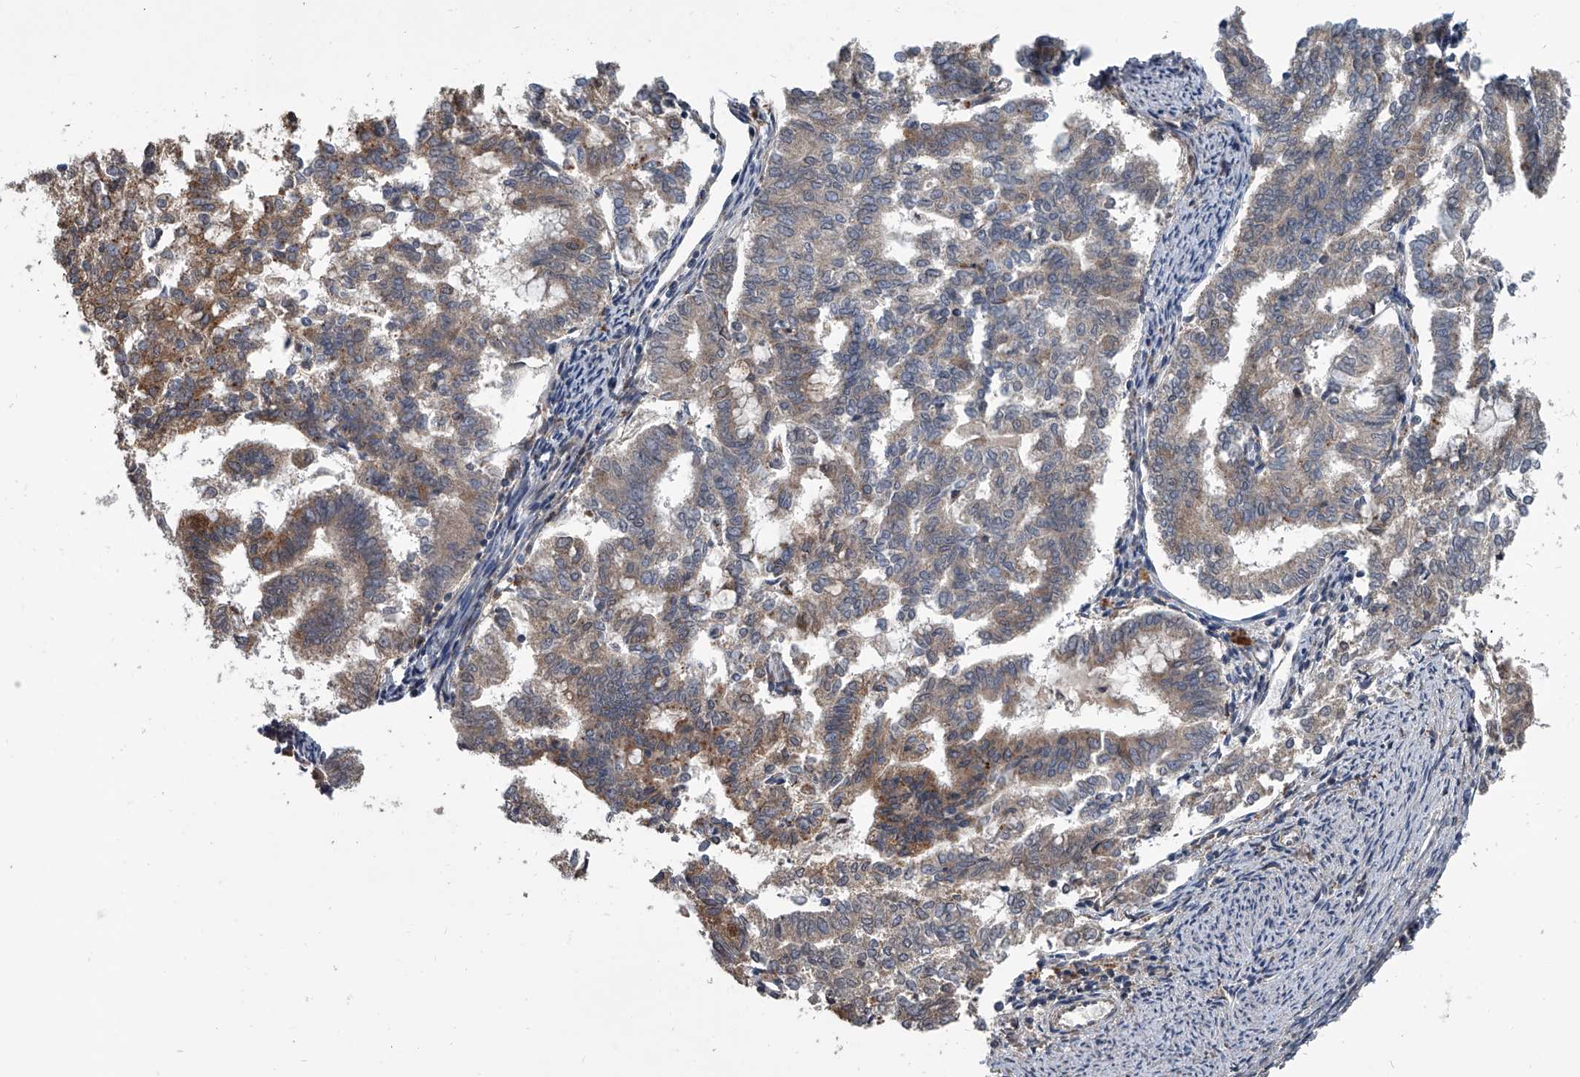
{"staining": {"intensity": "moderate", "quantity": "<25%", "location": "cytoplasmic/membranous"}, "tissue": "endometrial cancer", "cell_type": "Tumor cells", "image_type": "cancer", "snomed": [{"axis": "morphology", "description": "Adenocarcinoma, NOS"}, {"axis": "topography", "description": "Endometrium"}], "caption": "Tumor cells exhibit low levels of moderate cytoplasmic/membranous staining in approximately <25% of cells in endometrial adenocarcinoma.", "gene": "GEMIN8", "patient": {"sex": "female", "age": 79}}